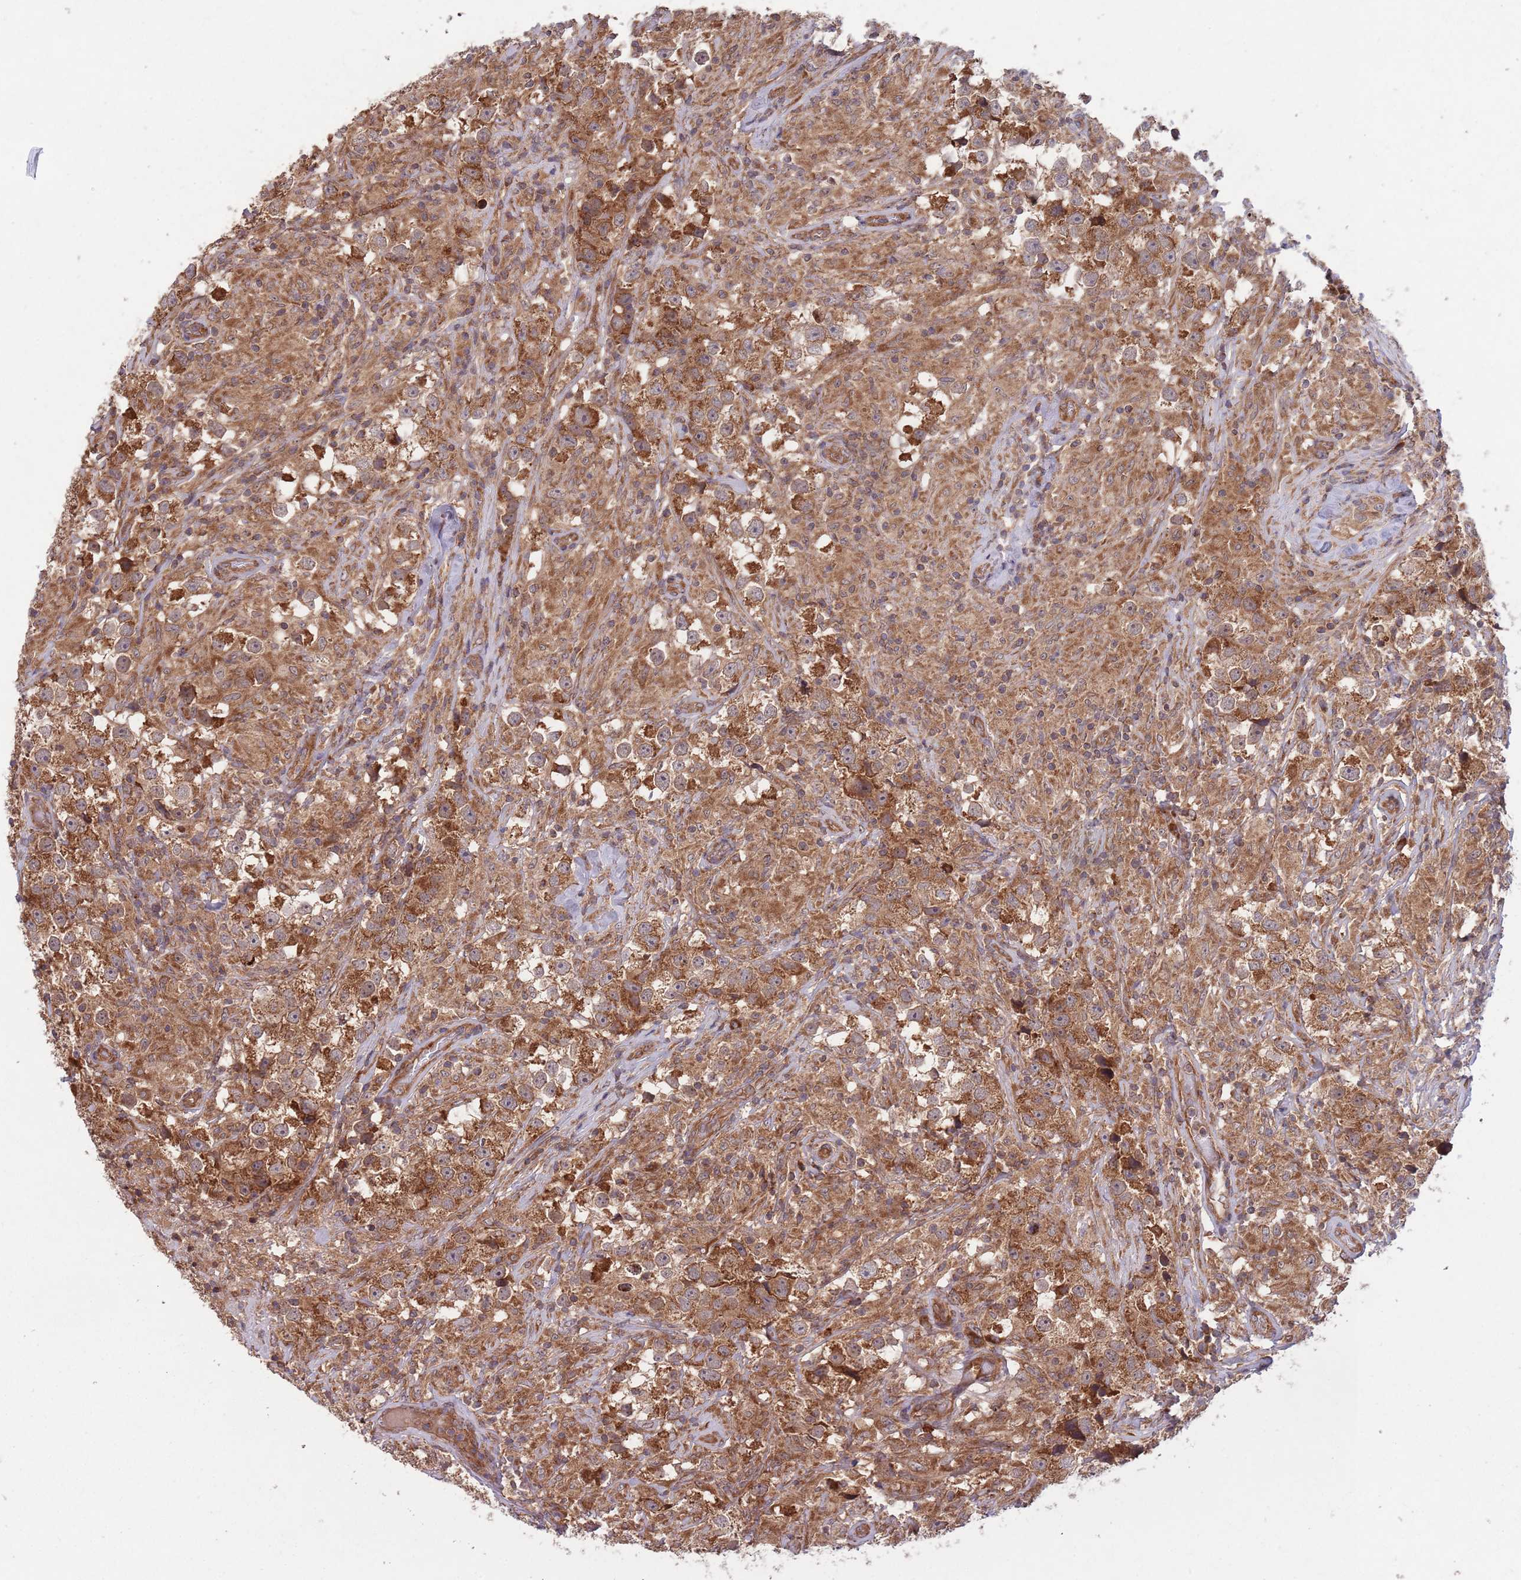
{"staining": {"intensity": "strong", "quantity": ">75%", "location": "cytoplasmic/membranous"}, "tissue": "testis cancer", "cell_type": "Tumor cells", "image_type": "cancer", "snomed": [{"axis": "morphology", "description": "Seminoma, NOS"}, {"axis": "topography", "description": "Testis"}], "caption": "Testis cancer was stained to show a protein in brown. There is high levels of strong cytoplasmic/membranous expression in about >75% of tumor cells. (brown staining indicates protein expression, while blue staining denotes nuclei).", "gene": "MFNG", "patient": {"sex": "male", "age": 46}}